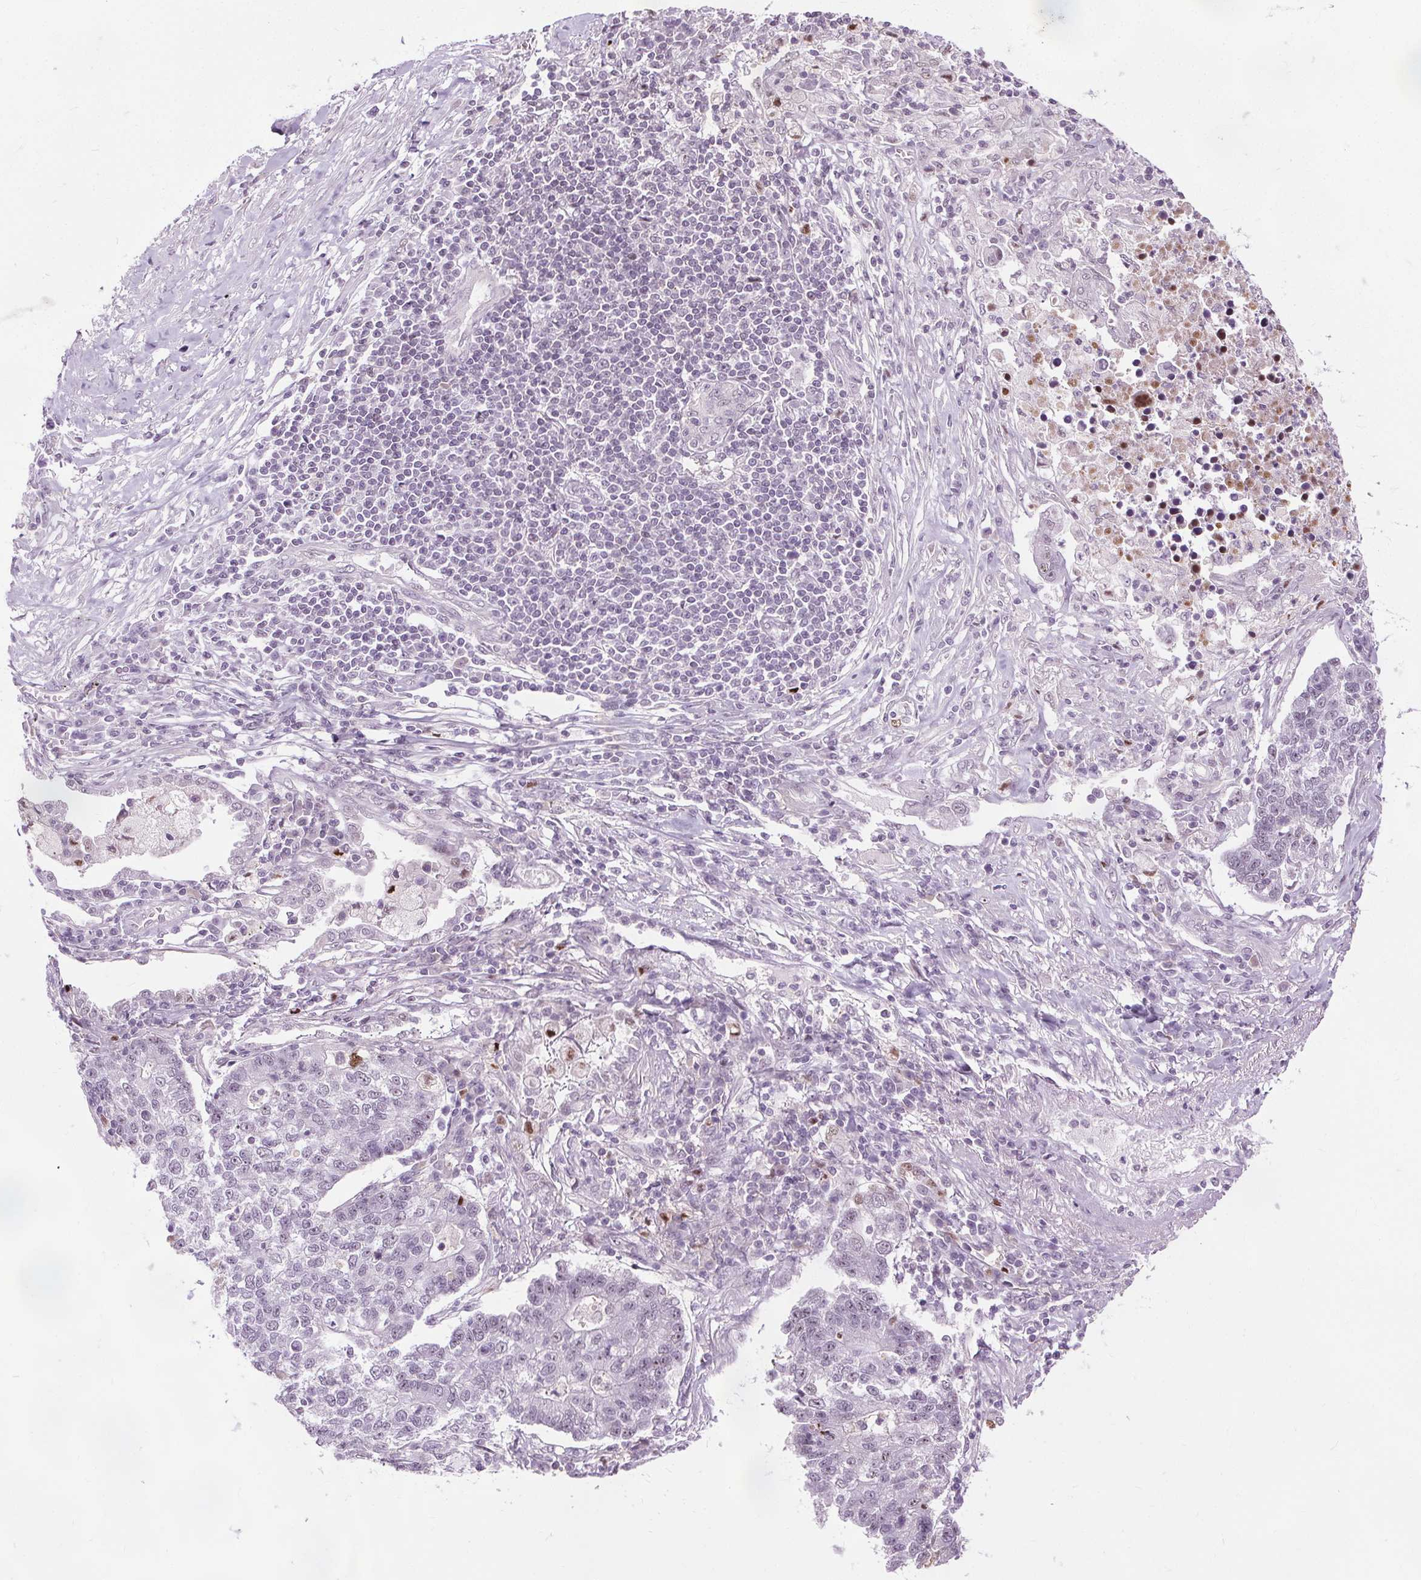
{"staining": {"intensity": "weak", "quantity": "<25%", "location": "nuclear"}, "tissue": "lung cancer", "cell_type": "Tumor cells", "image_type": "cancer", "snomed": [{"axis": "morphology", "description": "Adenocarcinoma, NOS"}, {"axis": "topography", "description": "Lung"}], "caption": "Immunohistochemistry (IHC) of adenocarcinoma (lung) reveals no expression in tumor cells.", "gene": "CEBPA", "patient": {"sex": "male", "age": 57}}